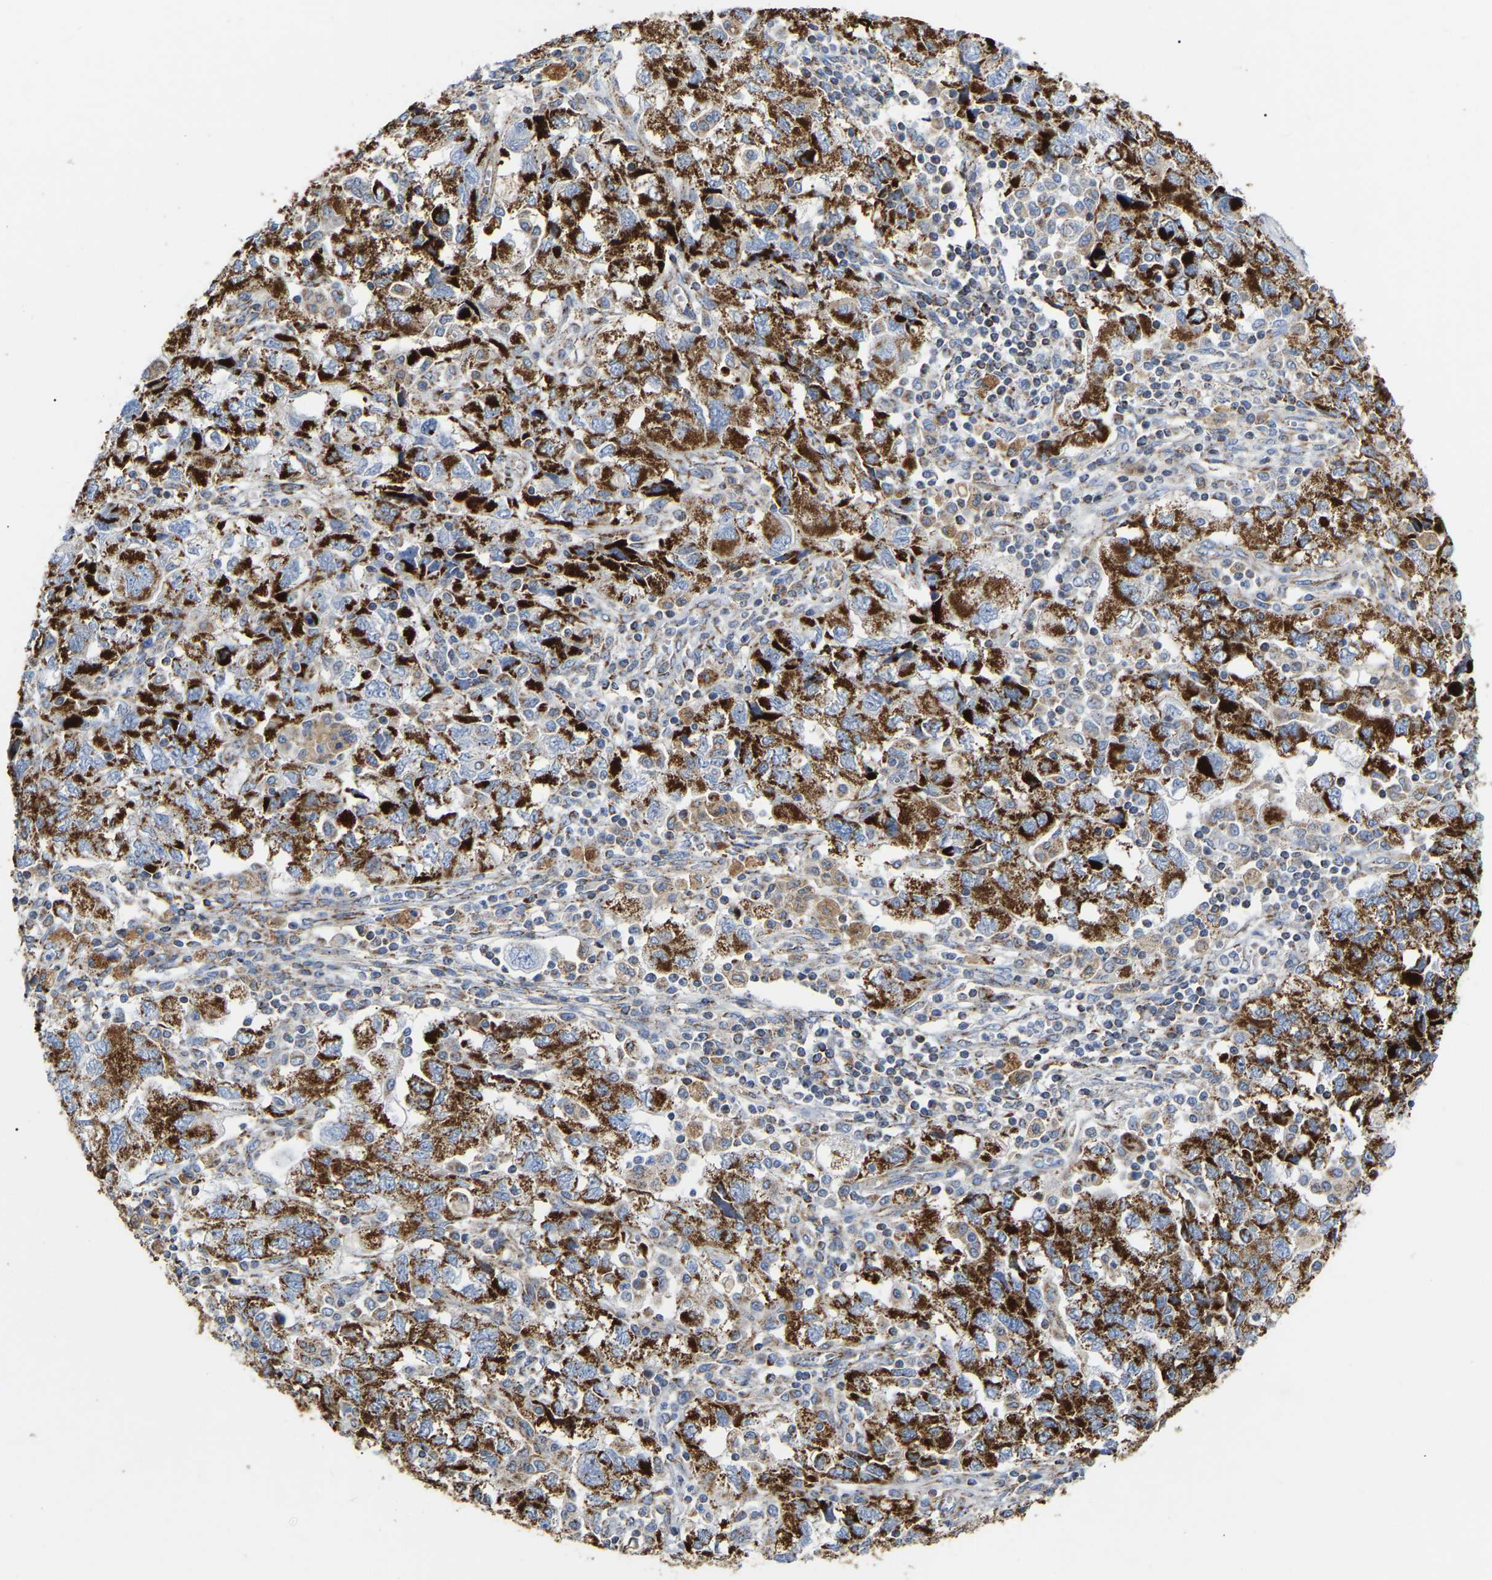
{"staining": {"intensity": "strong", "quantity": ">75%", "location": "cytoplasmic/membranous"}, "tissue": "ovarian cancer", "cell_type": "Tumor cells", "image_type": "cancer", "snomed": [{"axis": "morphology", "description": "Carcinoma, NOS"}, {"axis": "morphology", "description": "Cystadenocarcinoma, serous, NOS"}, {"axis": "topography", "description": "Ovary"}], "caption": "High-magnification brightfield microscopy of carcinoma (ovarian) stained with DAB (brown) and counterstained with hematoxylin (blue). tumor cells exhibit strong cytoplasmic/membranous positivity is present in about>75% of cells.", "gene": "HIBADH", "patient": {"sex": "female", "age": 69}}